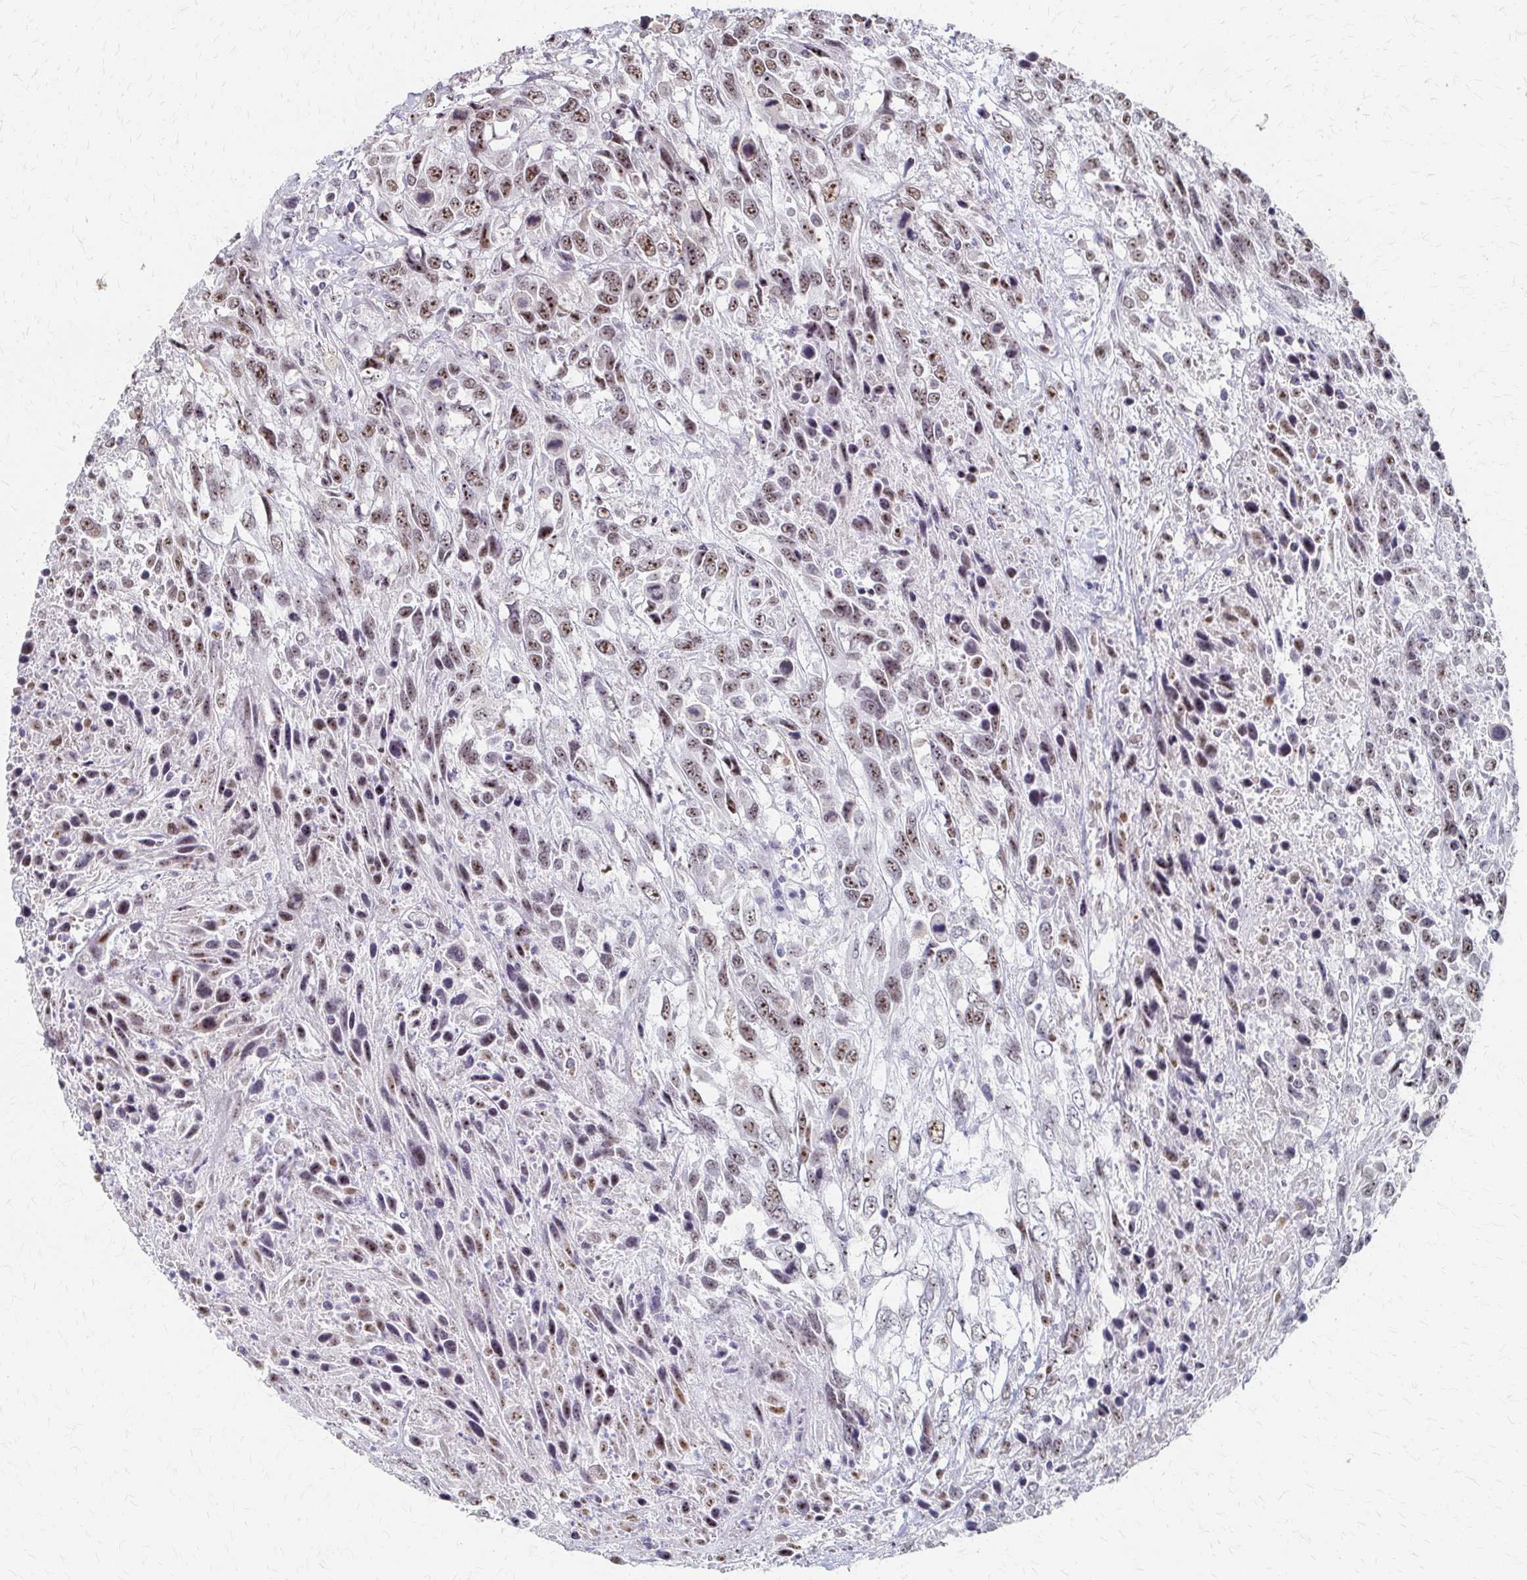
{"staining": {"intensity": "moderate", "quantity": ">75%", "location": "nuclear"}, "tissue": "urothelial cancer", "cell_type": "Tumor cells", "image_type": "cancer", "snomed": [{"axis": "morphology", "description": "Urothelial carcinoma, High grade"}, {"axis": "topography", "description": "Urinary bladder"}], "caption": "Human urothelial cancer stained with a brown dye shows moderate nuclear positive expression in approximately >75% of tumor cells.", "gene": "PES1", "patient": {"sex": "female", "age": 70}}